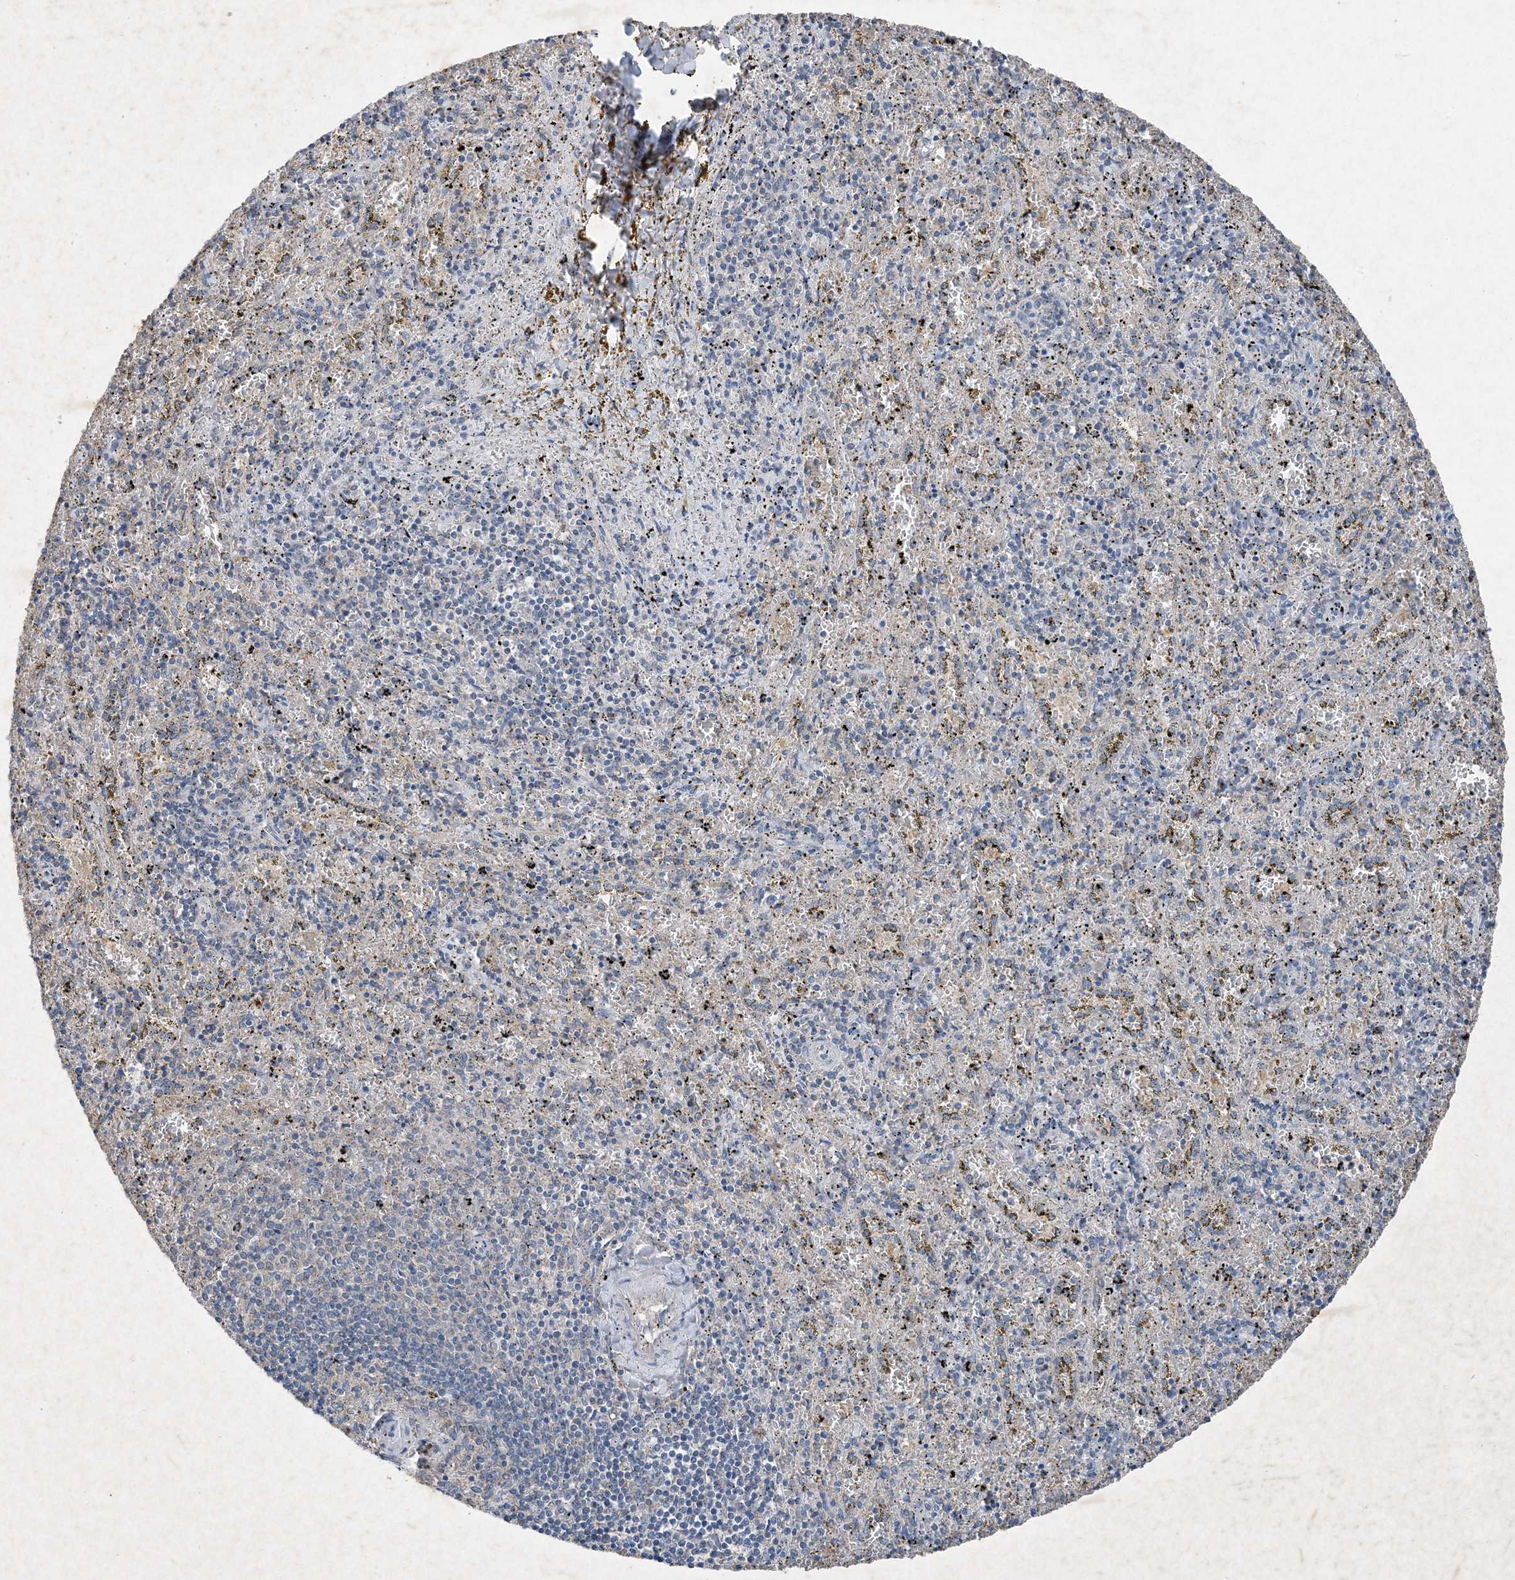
{"staining": {"intensity": "moderate", "quantity": "<25%", "location": "cytoplasmic/membranous"}, "tissue": "spleen", "cell_type": "Cells in red pulp", "image_type": "normal", "snomed": [{"axis": "morphology", "description": "Normal tissue, NOS"}, {"axis": "topography", "description": "Spleen"}], "caption": "Benign spleen was stained to show a protein in brown. There is low levels of moderate cytoplasmic/membranous positivity in about <25% of cells in red pulp.", "gene": "FCN3", "patient": {"sex": "male", "age": 11}}